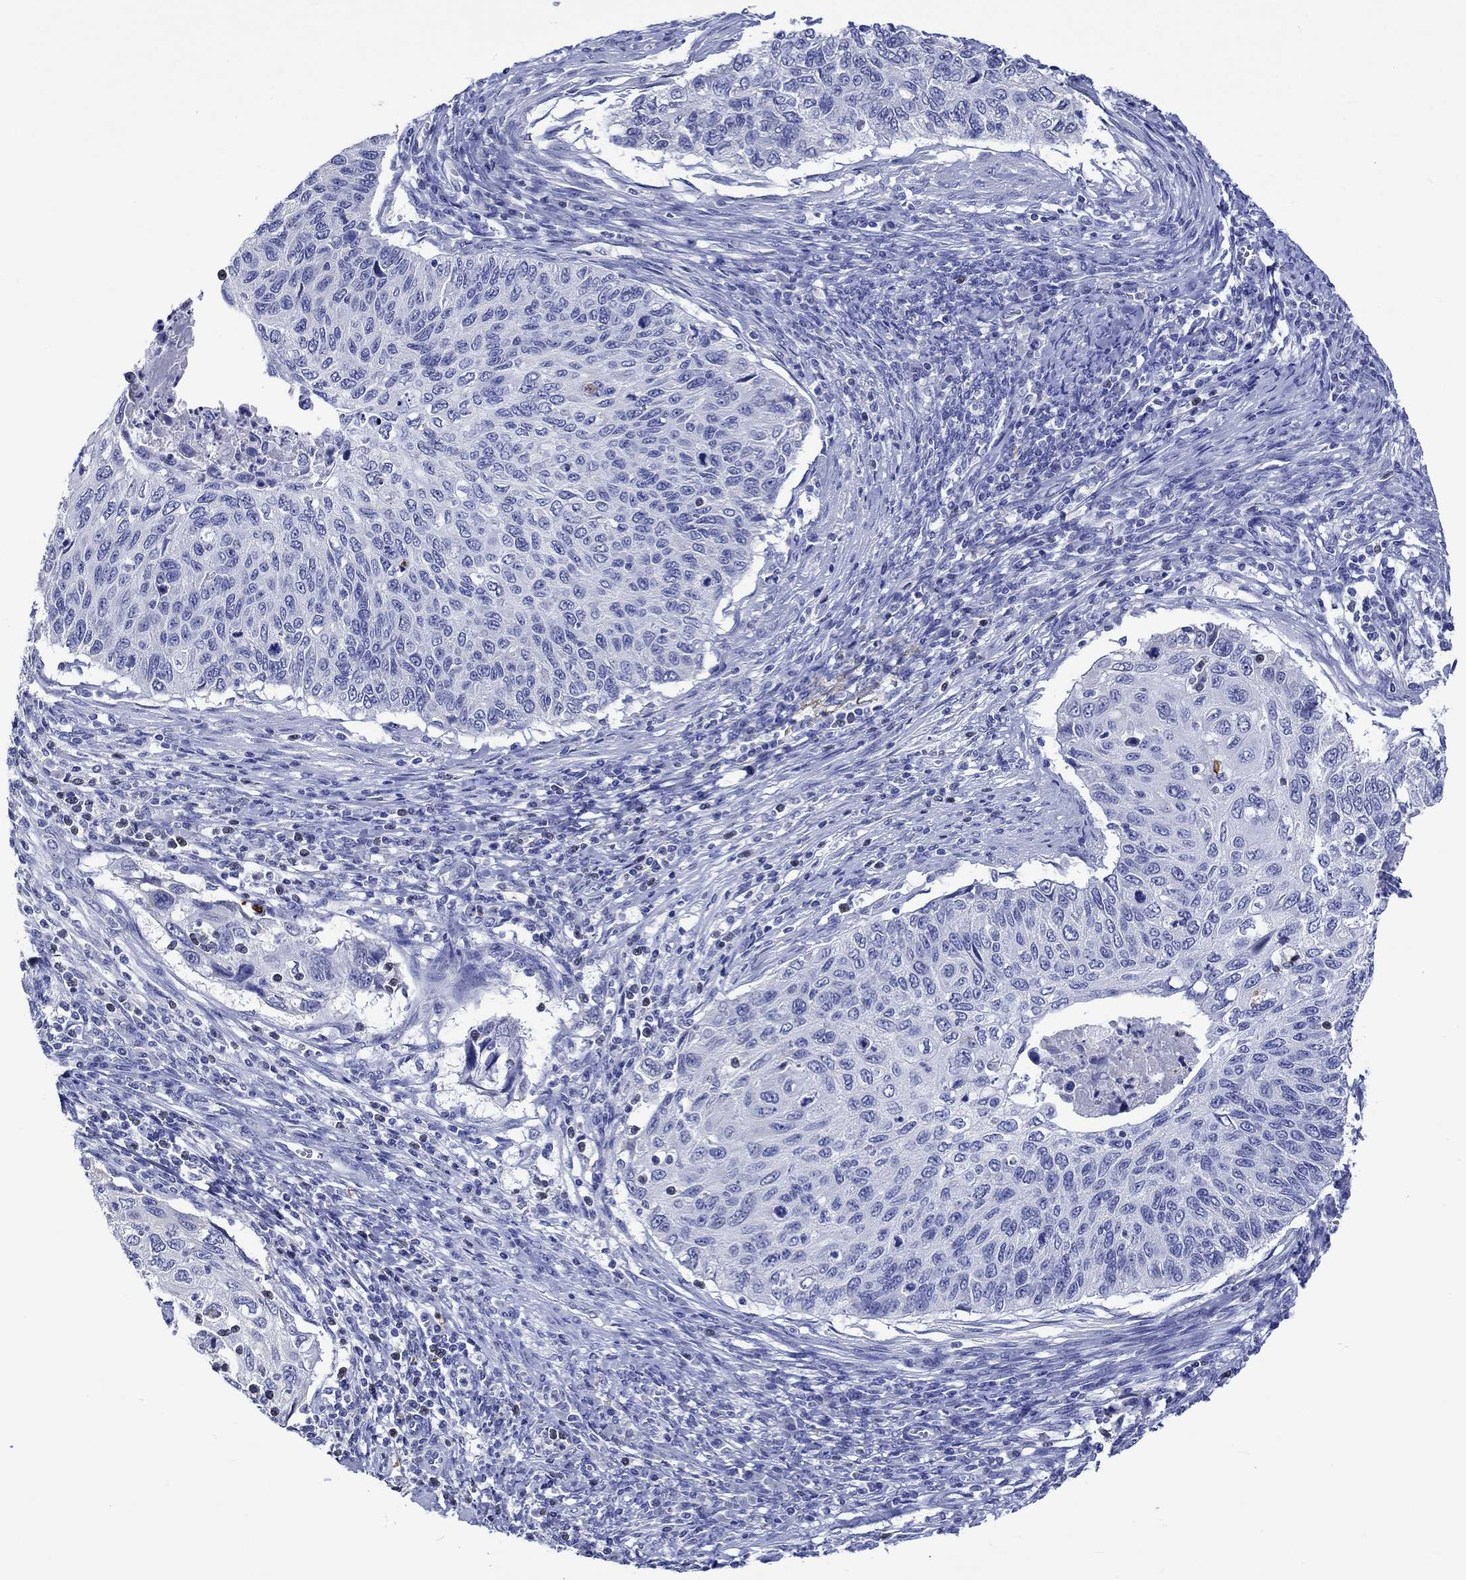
{"staining": {"intensity": "negative", "quantity": "none", "location": "none"}, "tissue": "cervical cancer", "cell_type": "Tumor cells", "image_type": "cancer", "snomed": [{"axis": "morphology", "description": "Squamous cell carcinoma, NOS"}, {"axis": "topography", "description": "Cervix"}], "caption": "Human cervical cancer stained for a protein using immunohistochemistry shows no positivity in tumor cells.", "gene": "KLHL35", "patient": {"sex": "female", "age": 70}}